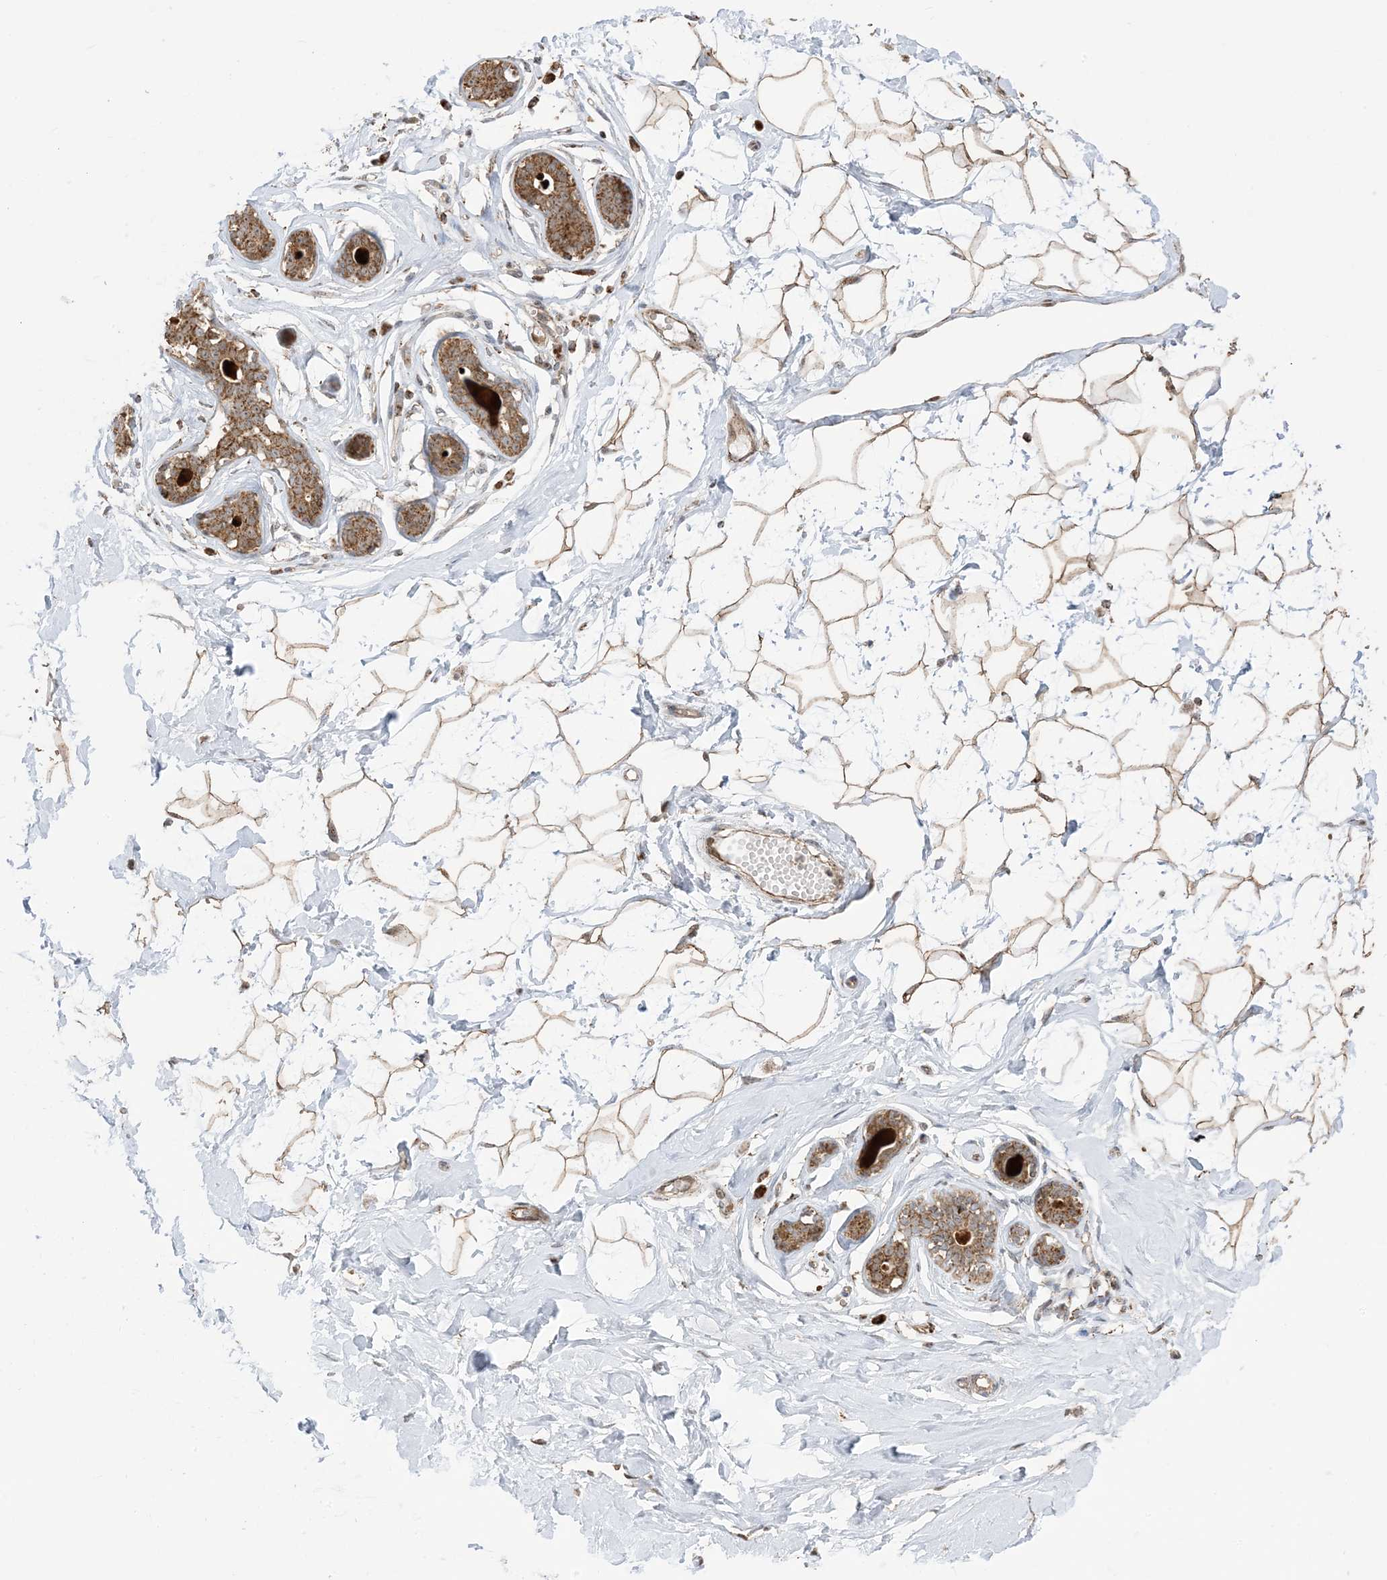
{"staining": {"intensity": "strong", "quantity": ">75%", "location": "cytoplasmic/membranous"}, "tissue": "breast", "cell_type": "Adipocytes", "image_type": "normal", "snomed": [{"axis": "morphology", "description": "Normal tissue, NOS"}, {"axis": "morphology", "description": "Adenoma, NOS"}, {"axis": "topography", "description": "Breast"}], "caption": "Immunohistochemical staining of benign breast demonstrates strong cytoplasmic/membranous protein positivity in about >75% of adipocytes. The staining was performed using DAB (3,3'-diaminobenzidine) to visualize the protein expression in brown, while the nuclei were stained in blue with hematoxylin (Magnification: 20x).", "gene": "MAPKBP1", "patient": {"sex": "female", "age": 23}}